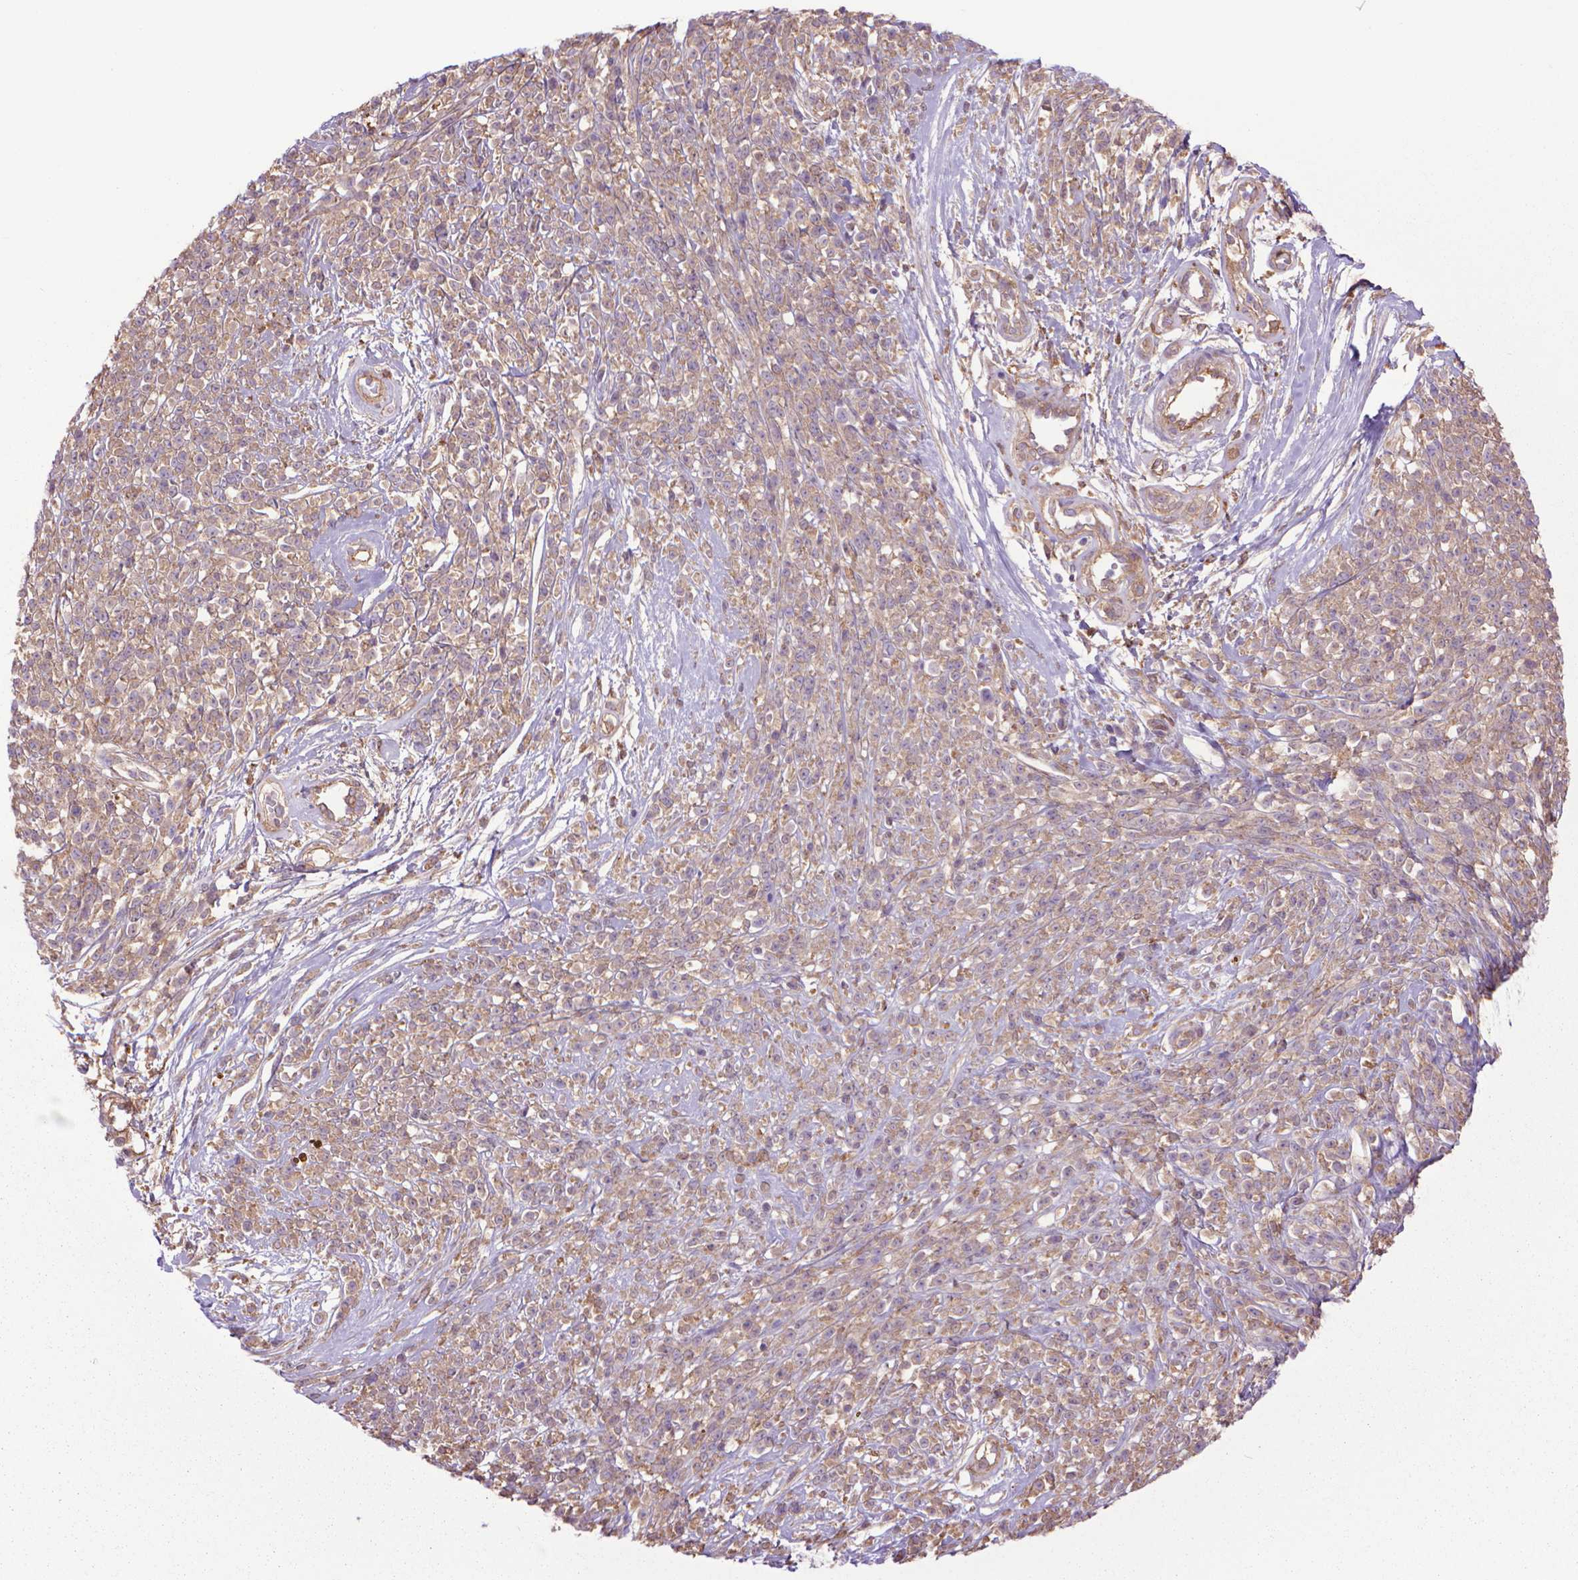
{"staining": {"intensity": "weak", "quantity": ">75%", "location": "cytoplasmic/membranous"}, "tissue": "melanoma", "cell_type": "Tumor cells", "image_type": "cancer", "snomed": [{"axis": "morphology", "description": "Malignant melanoma, NOS"}, {"axis": "topography", "description": "Skin"}, {"axis": "topography", "description": "Skin of trunk"}], "caption": "The immunohistochemical stain highlights weak cytoplasmic/membranous positivity in tumor cells of malignant melanoma tissue.", "gene": "CORO1B", "patient": {"sex": "male", "age": 74}}